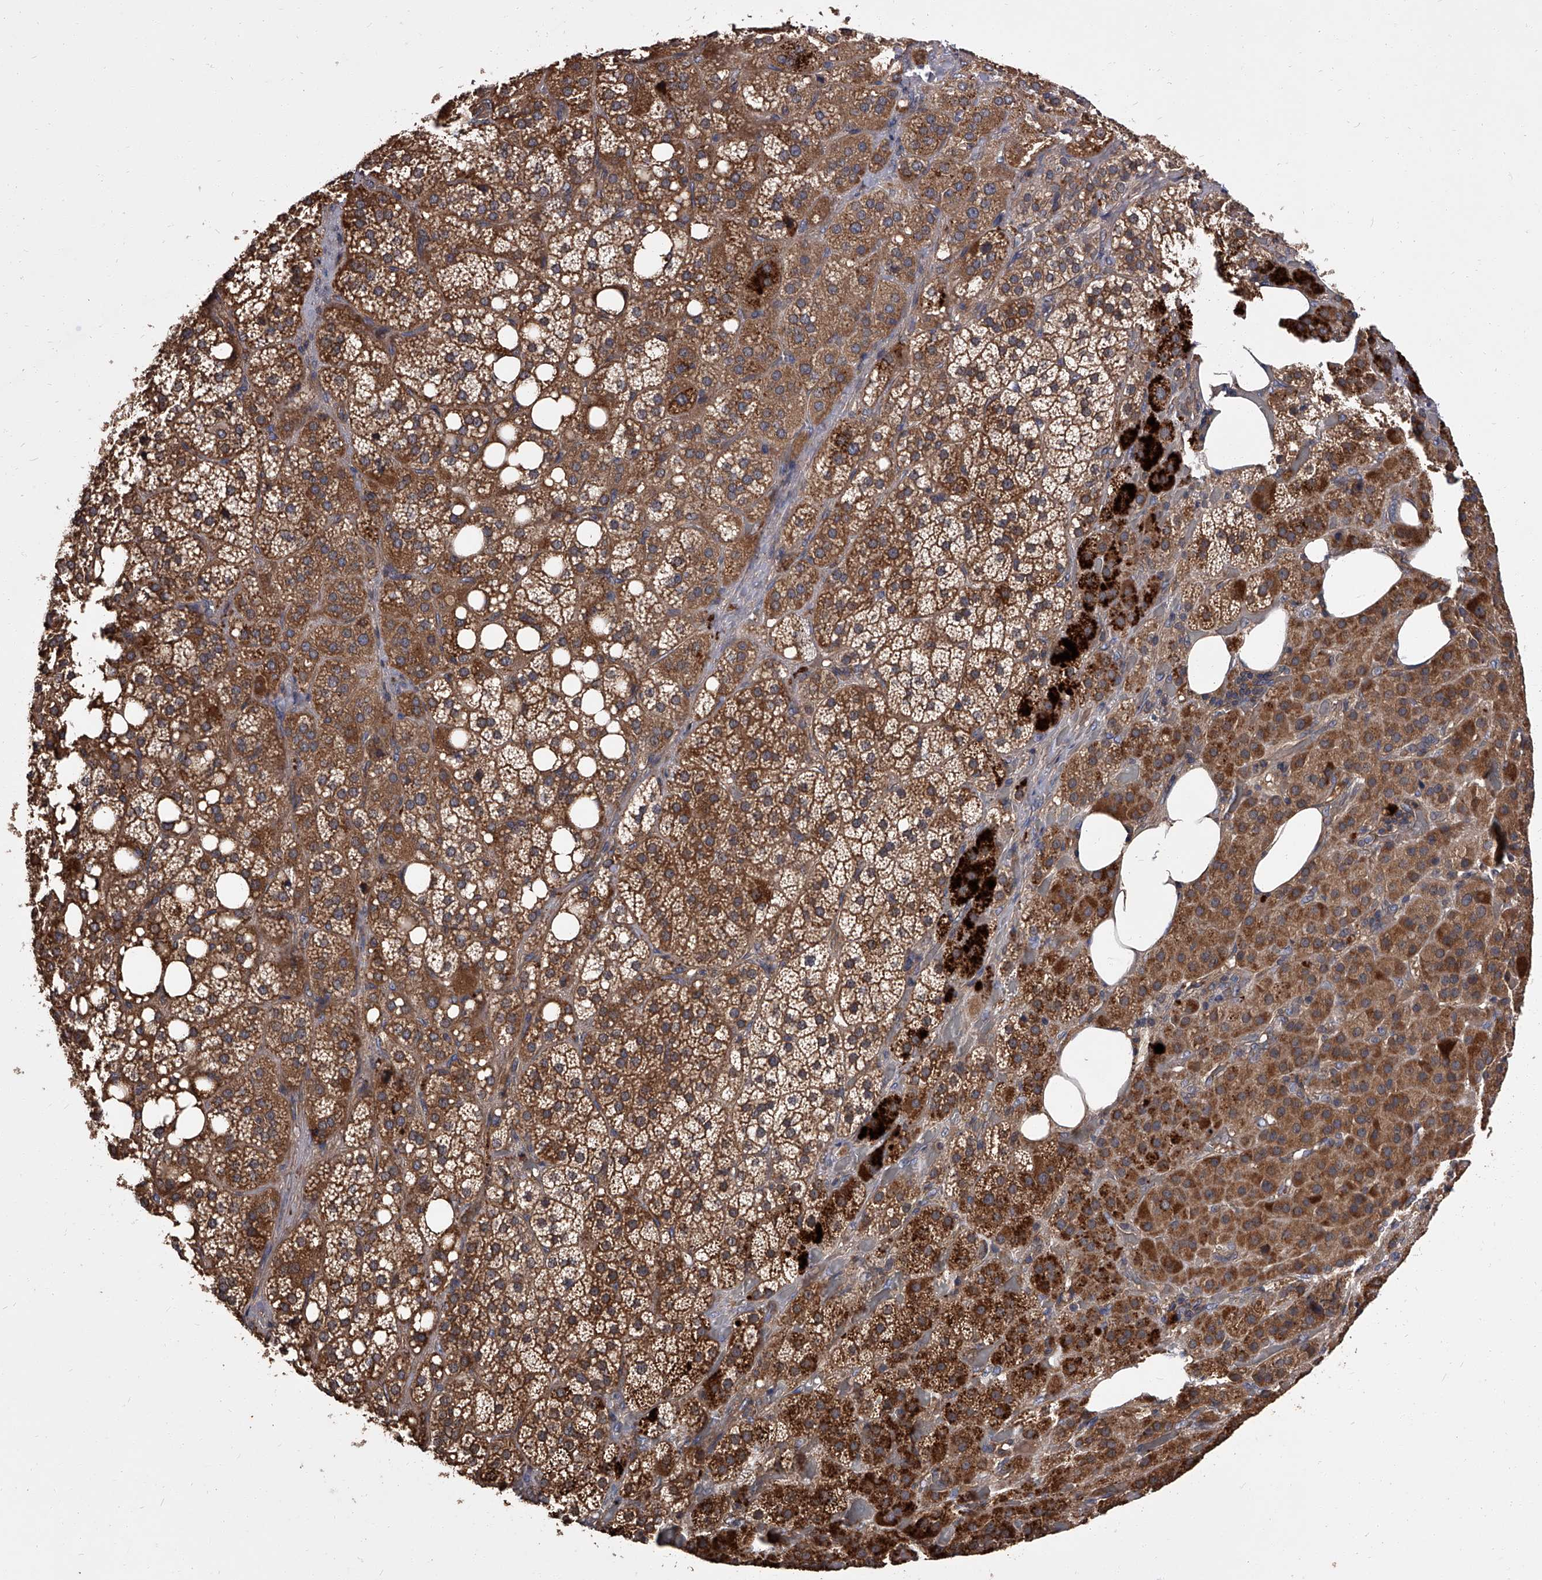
{"staining": {"intensity": "strong", "quantity": ">75%", "location": "cytoplasmic/membranous"}, "tissue": "adrenal gland", "cell_type": "Glandular cells", "image_type": "normal", "snomed": [{"axis": "morphology", "description": "Normal tissue, NOS"}, {"axis": "topography", "description": "Adrenal gland"}], "caption": "Protein staining of benign adrenal gland displays strong cytoplasmic/membranous staining in approximately >75% of glandular cells. (Stains: DAB (3,3'-diaminobenzidine) in brown, nuclei in blue, Microscopy: brightfield microscopy at high magnification).", "gene": "STK36", "patient": {"sex": "female", "age": 59}}